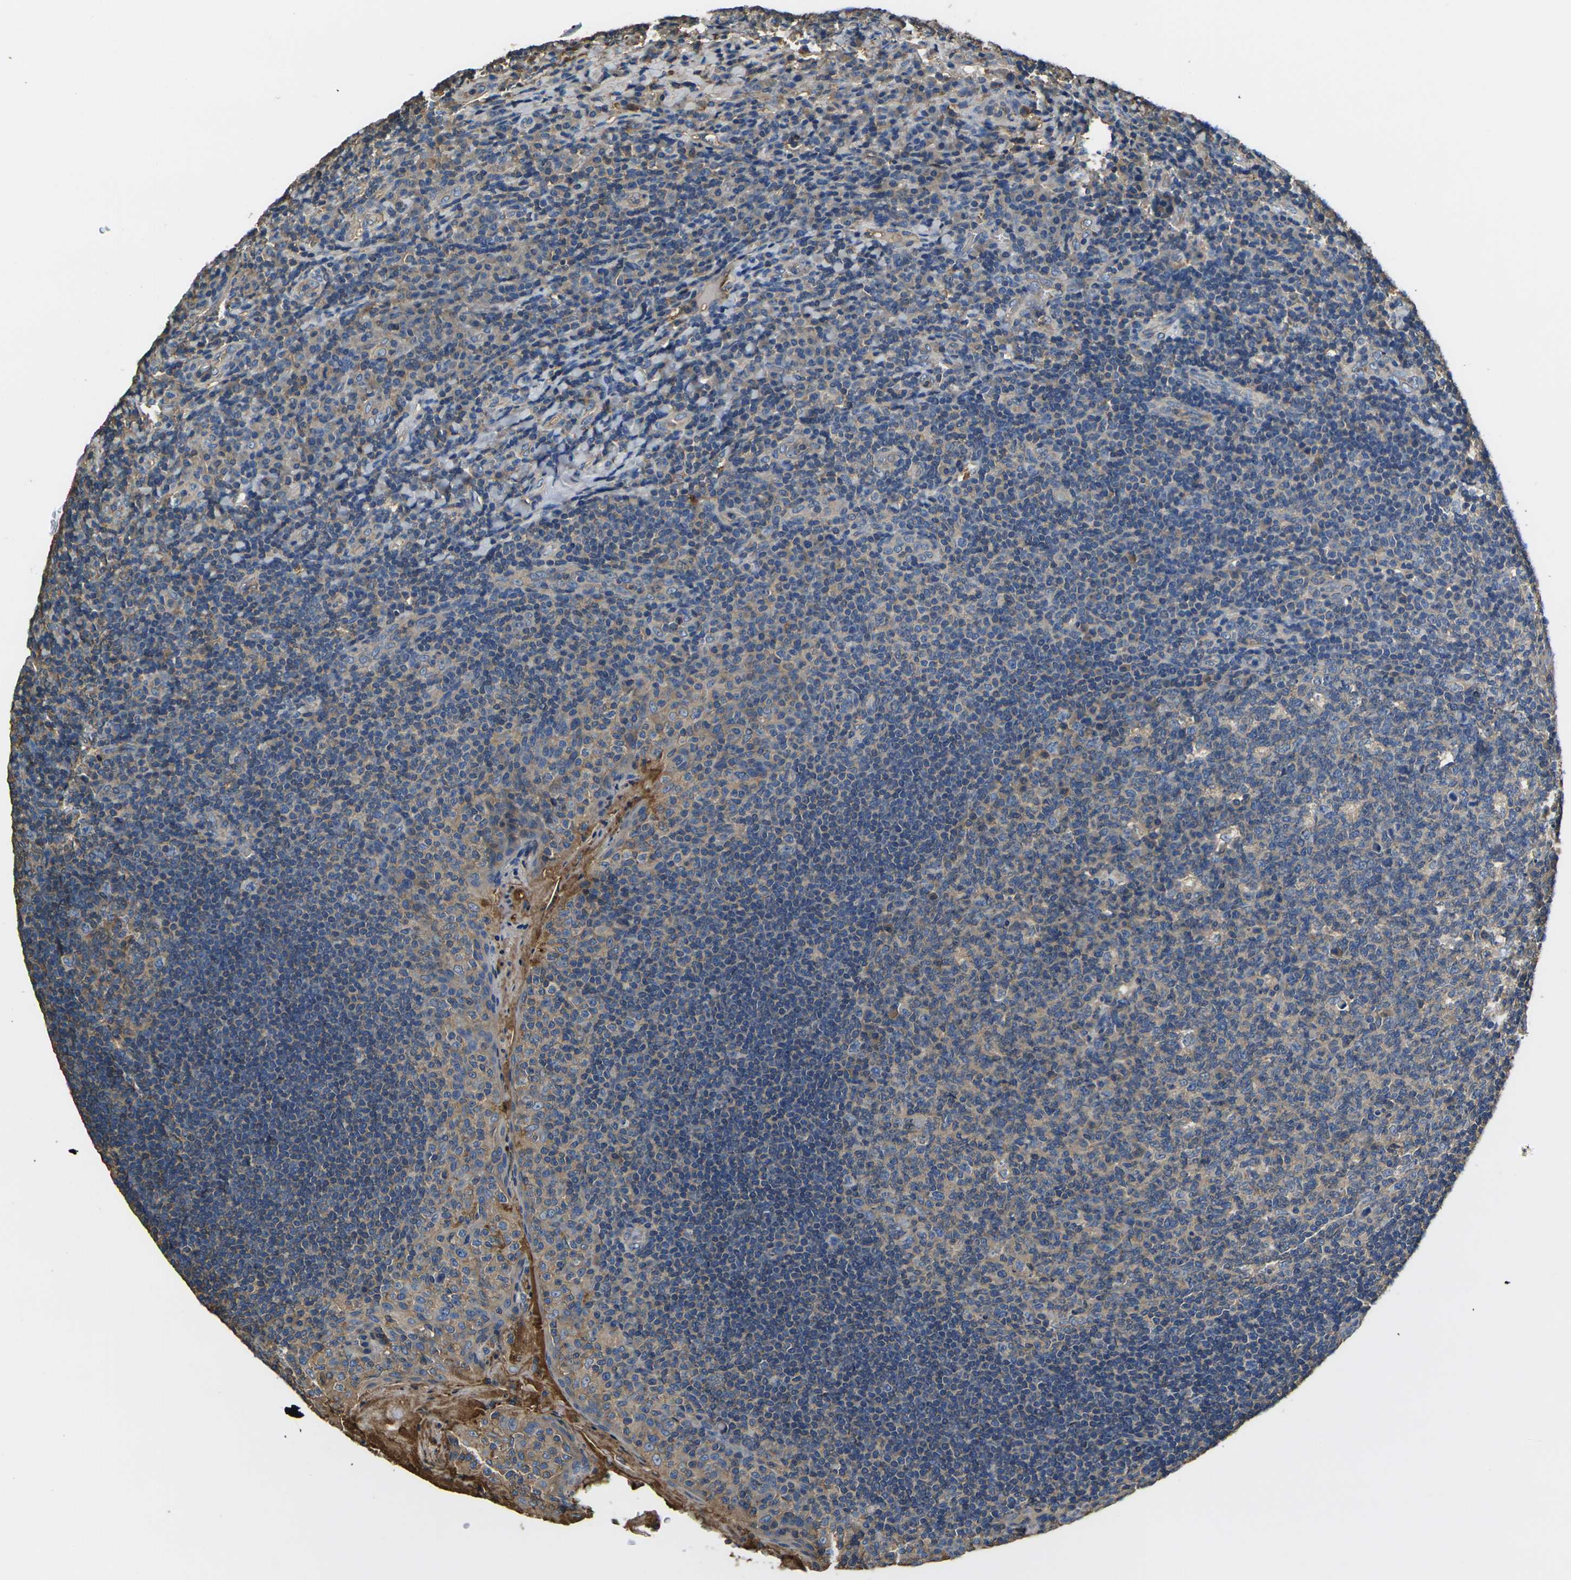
{"staining": {"intensity": "weak", "quantity": "25%-75%", "location": "cytoplasmic/membranous"}, "tissue": "tonsil", "cell_type": "Germinal center cells", "image_type": "normal", "snomed": [{"axis": "morphology", "description": "Normal tissue, NOS"}, {"axis": "topography", "description": "Tonsil"}], "caption": "Protein expression analysis of benign tonsil reveals weak cytoplasmic/membranous staining in about 25%-75% of germinal center cells.", "gene": "HSPG2", "patient": {"sex": "male", "age": 17}}